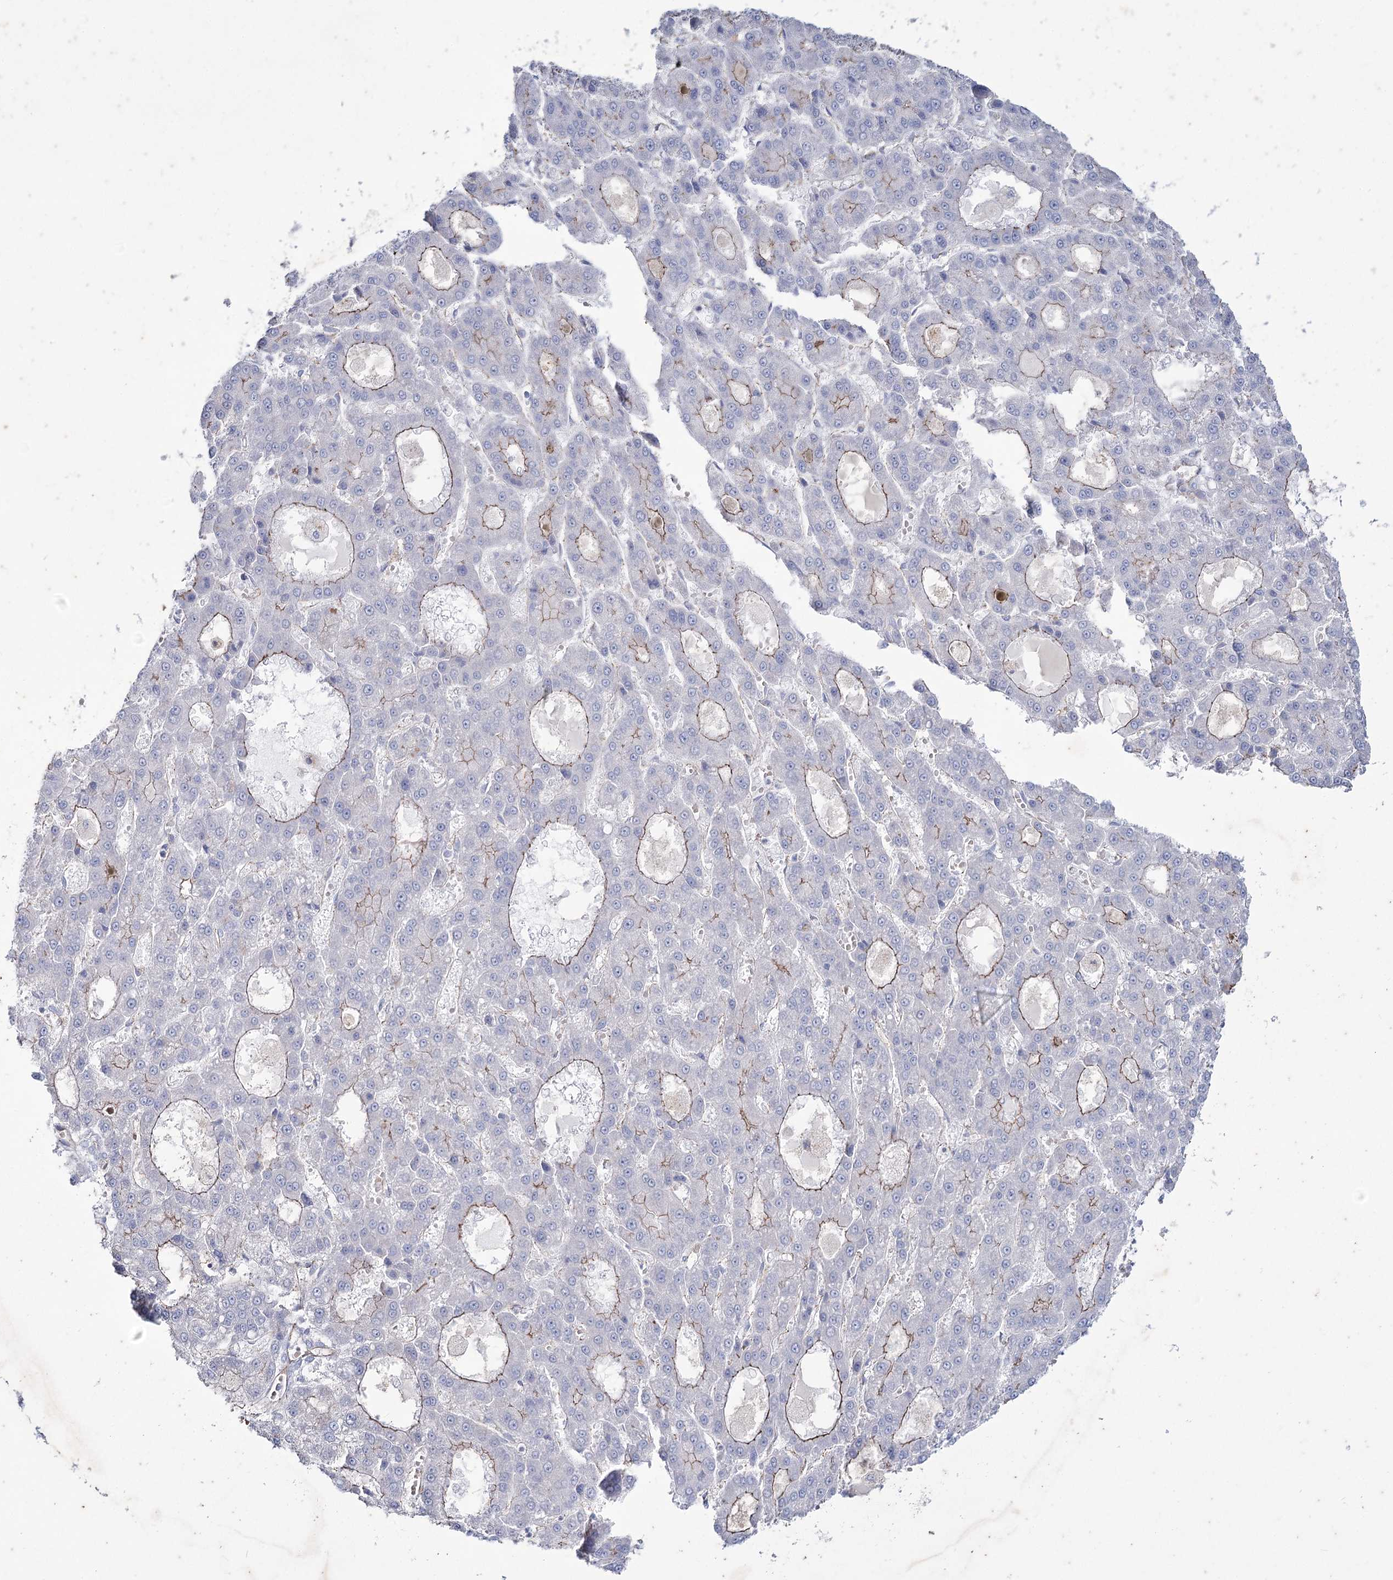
{"staining": {"intensity": "weak", "quantity": ">75%", "location": "cytoplasmic/membranous"}, "tissue": "liver cancer", "cell_type": "Tumor cells", "image_type": "cancer", "snomed": [{"axis": "morphology", "description": "Carcinoma, Hepatocellular, NOS"}, {"axis": "topography", "description": "Liver"}], "caption": "Immunohistochemical staining of human liver cancer reveals weak cytoplasmic/membranous protein positivity in approximately >75% of tumor cells.", "gene": "LDLRAD3", "patient": {"sex": "male", "age": 70}}